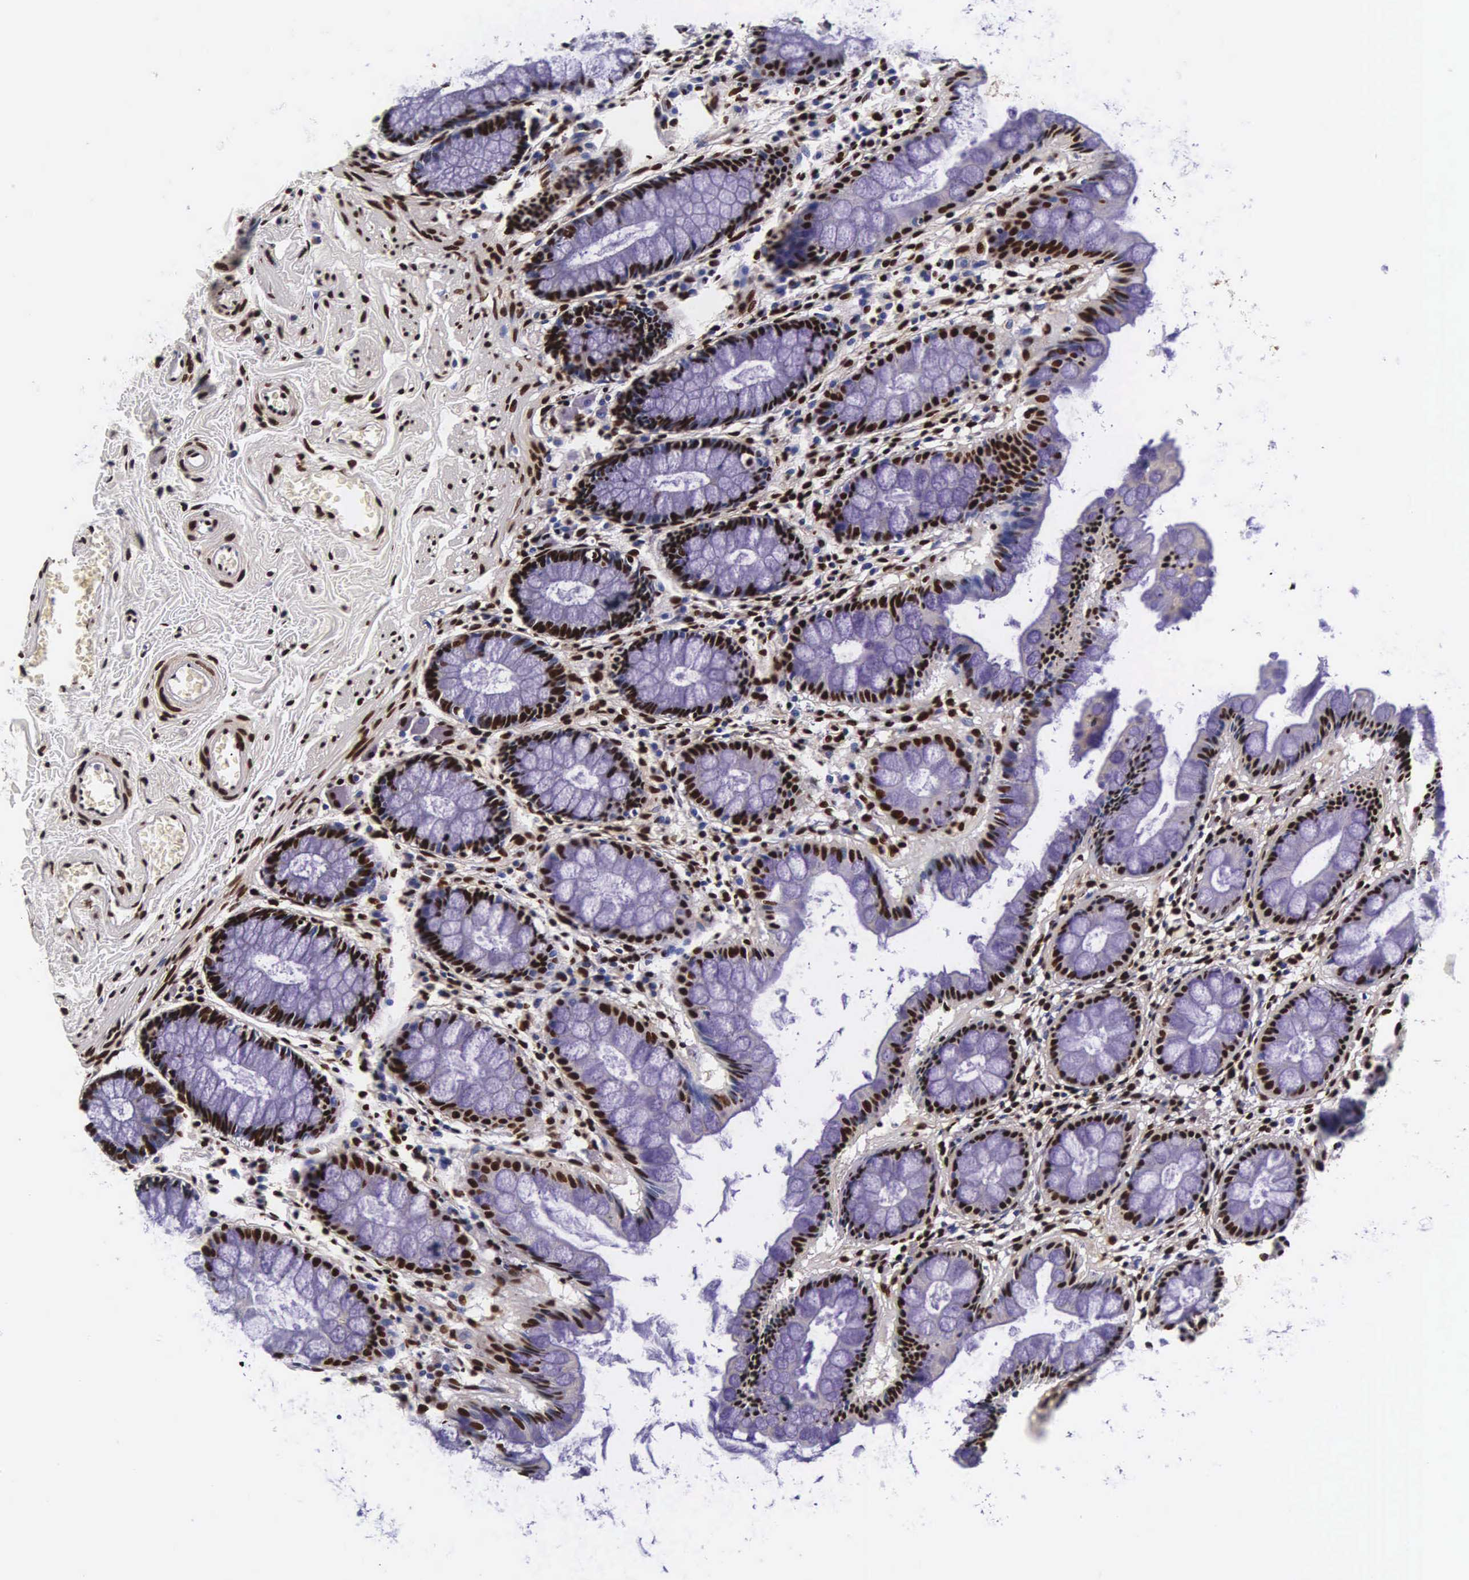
{"staining": {"intensity": "strong", "quantity": ">75%", "location": "nuclear"}, "tissue": "rectum", "cell_type": "Glandular cells", "image_type": "normal", "snomed": [{"axis": "morphology", "description": "Normal tissue, NOS"}, {"axis": "topography", "description": "Rectum"}], "caption": "The histopathology image reveals a brown stain indicating the presence of a protein in the nuclear of glandular cells in rectum. (Brightfield microscopy of DAB IHC at high magnification).", "gene": "BCL2L2", "patient": {"sex": "male", "age": 86}}